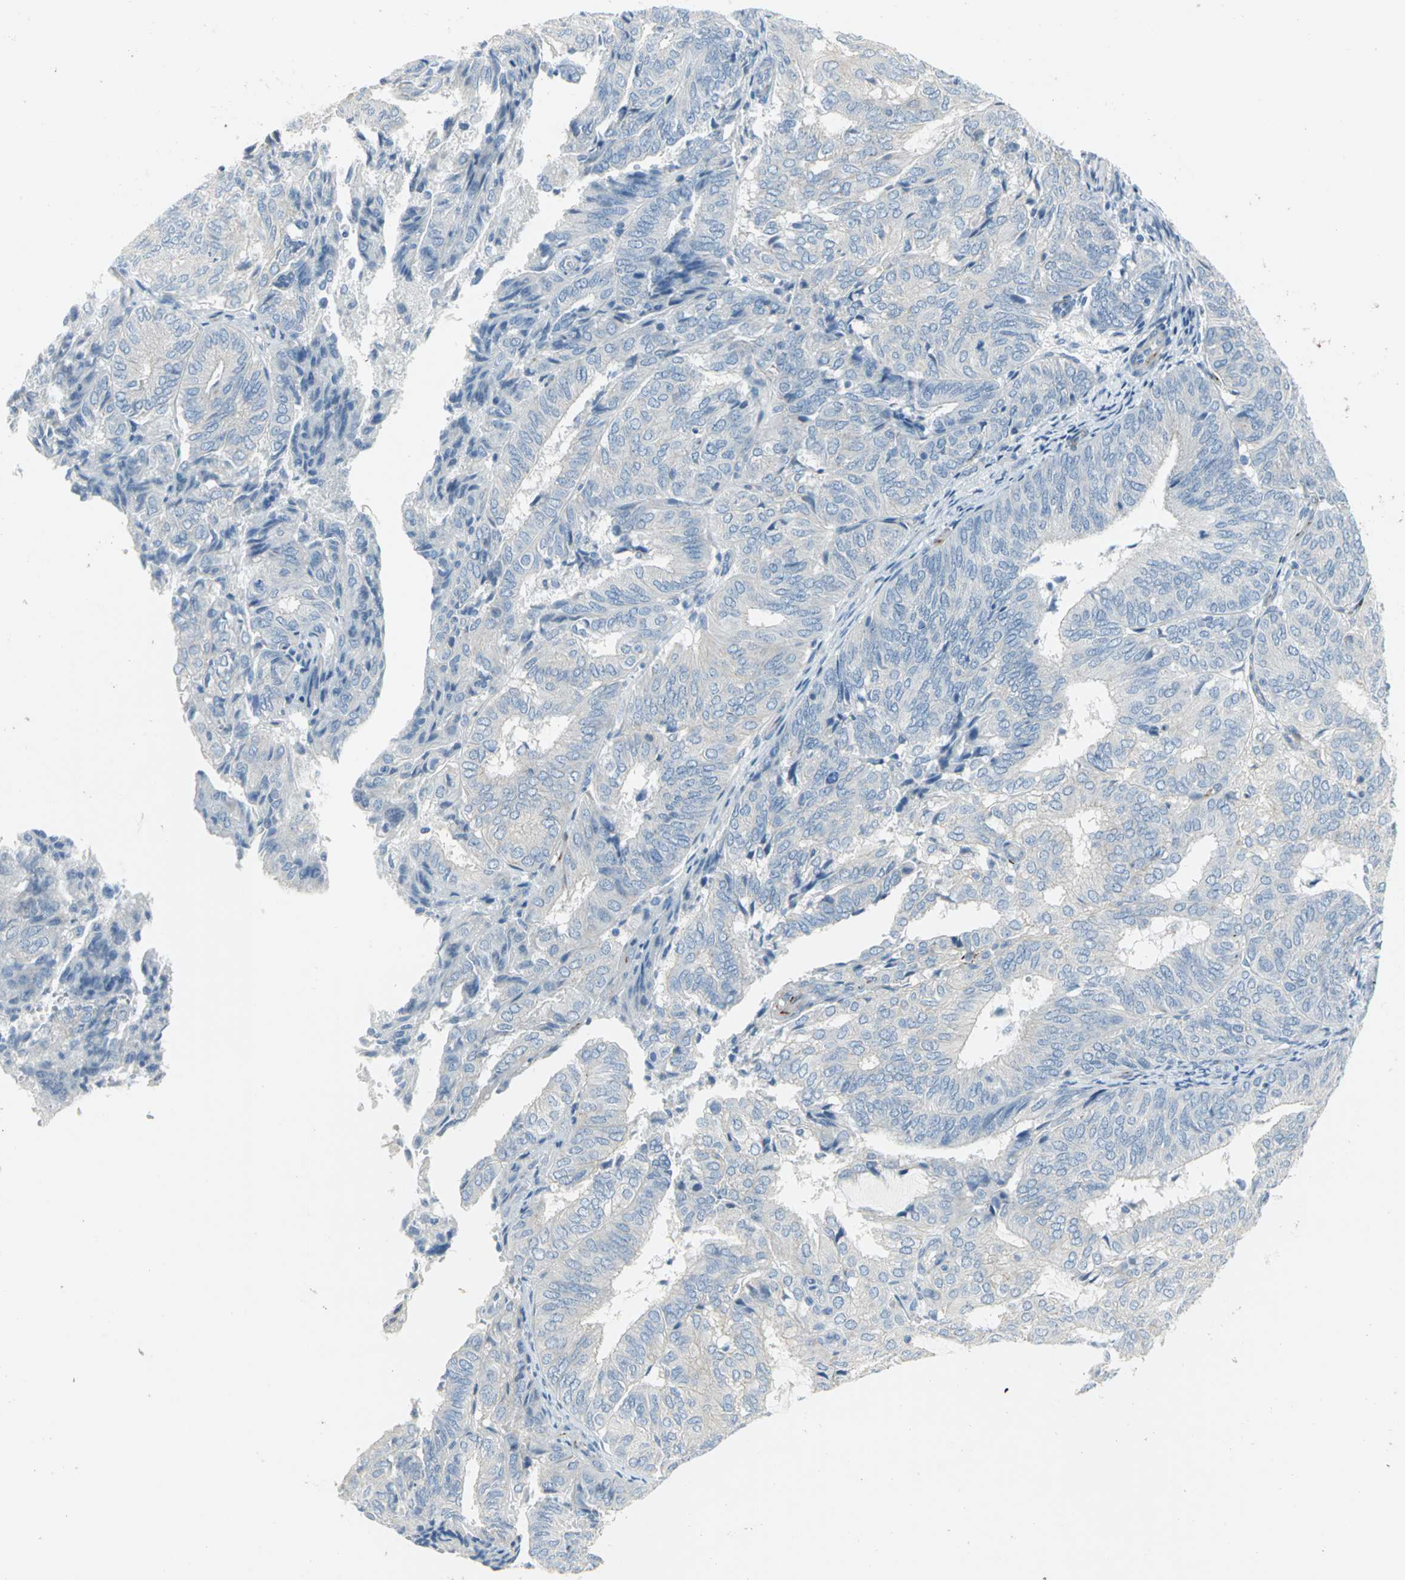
{"staining": {"intensity": "negative", "quantity": "none", "location": "none"}, "tissue": "endometrial cancer", "cell_type": "Tumor cells", "image_type": "cancer", "snomed": [{"axis": "morphology", "description": "Adenocarcinoma, NOS"}, {"axis": "topography", "description": "Uterus"}], "caption": "Endometrial cancer stained for a protein using immunohistochemistry (IHC) demonstrates no positivity tumor cells.", "gene": "ALOX15", "patient": {"sex": "female", "age": 60}}